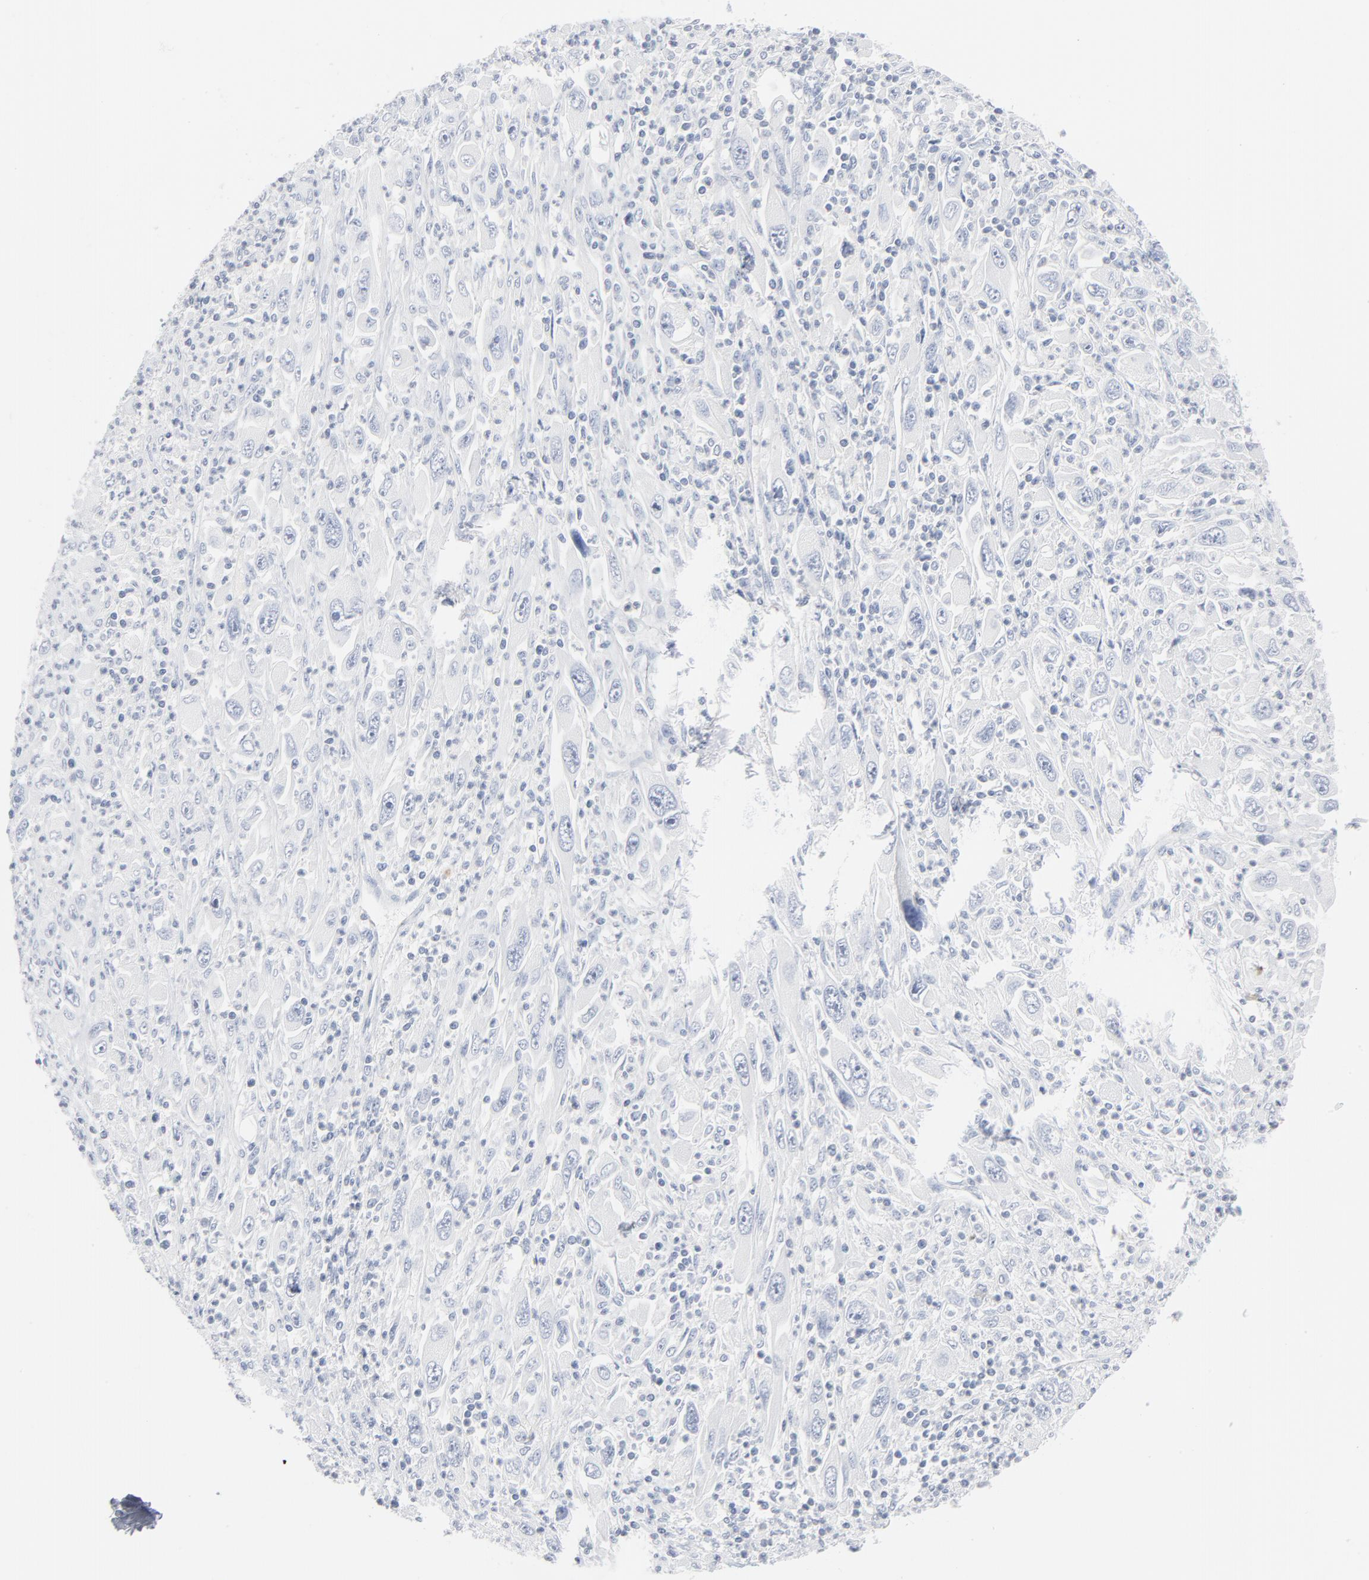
{"staining": {"intensity": "negative", "quantity": "none", "location": "none"}, "tissue": "melanoma", "cell_type": "Tumor cells", "image_type": "cancer", "snomed": [{"axis": "morphology", "description": "Malignant melanoma, Metastatic site"}, {"axis": "topography", "description": "Skin"}], "caption": "A photomicrograph of malignant melanoma (metastatic site) stained for a protein displays no brown staining in tumor cells. (Brightfield microscopy of DAB (3,3'-diaminobenzidine) IHC at high magnification).", "gene": "PTK2B", "patient": {"sex": "female", "age": 56}}